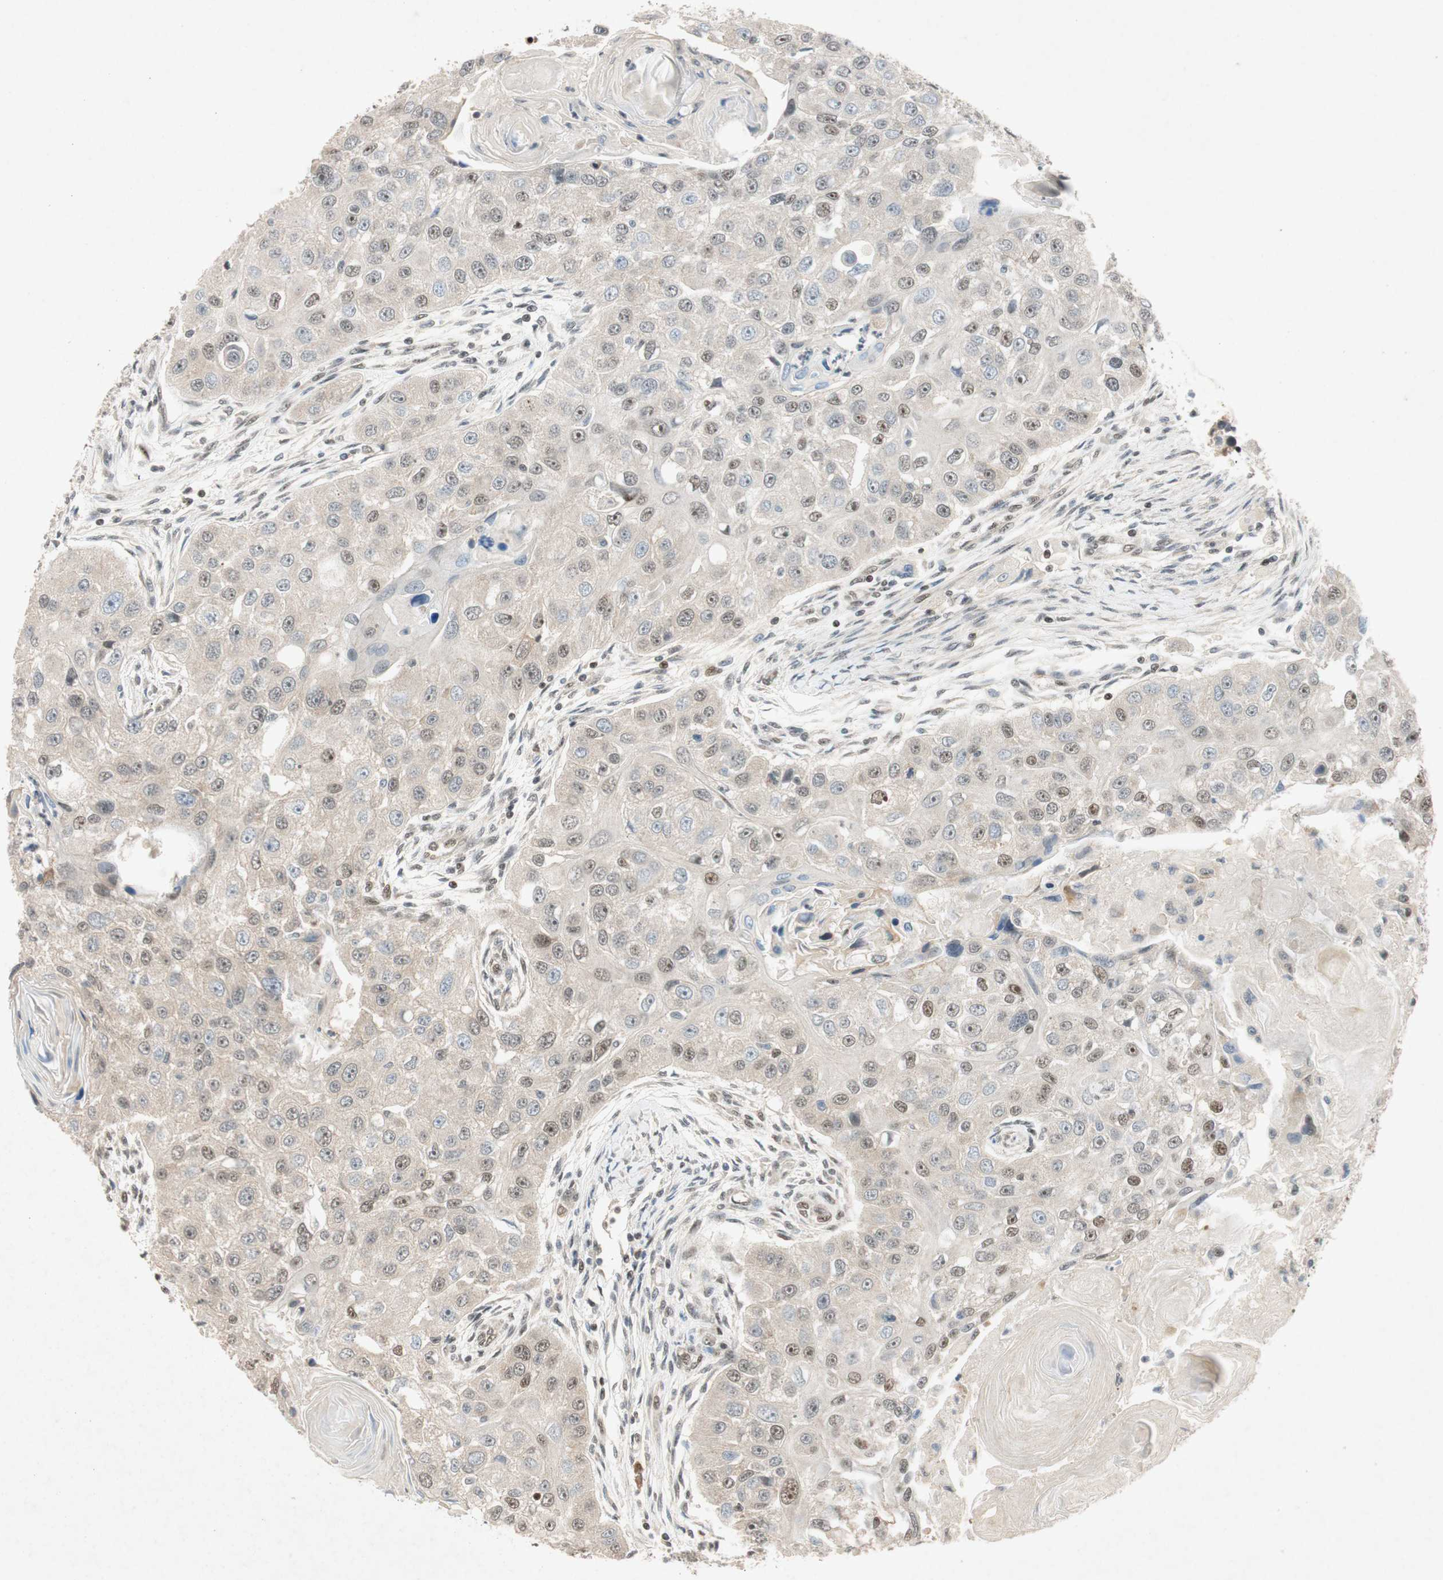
{"staining": {"intensity": "weak", "quantity": "<25%", "location": "nuclear"}, "tissue": "head and neck cancer", "cell_type": "Tumor cells", "image_type": "cancer", "snomed": [{"axis": "morphology", "description": "Normal tissue, NOS"}, {"axis": "morphology", "description": "Squamous cell carcinoma, NOS"}, {"axis": "topography", "description": "Skeletal muscle"}, {"axis": "topography", "description": "Head-Neck"}], "caption": "A photomicrograph of head and neck cancer stained for a protein reveals no brown staining in tumor cells.", "gene": "NCBP3", "patient": {"sex": "male", "age": 51}}